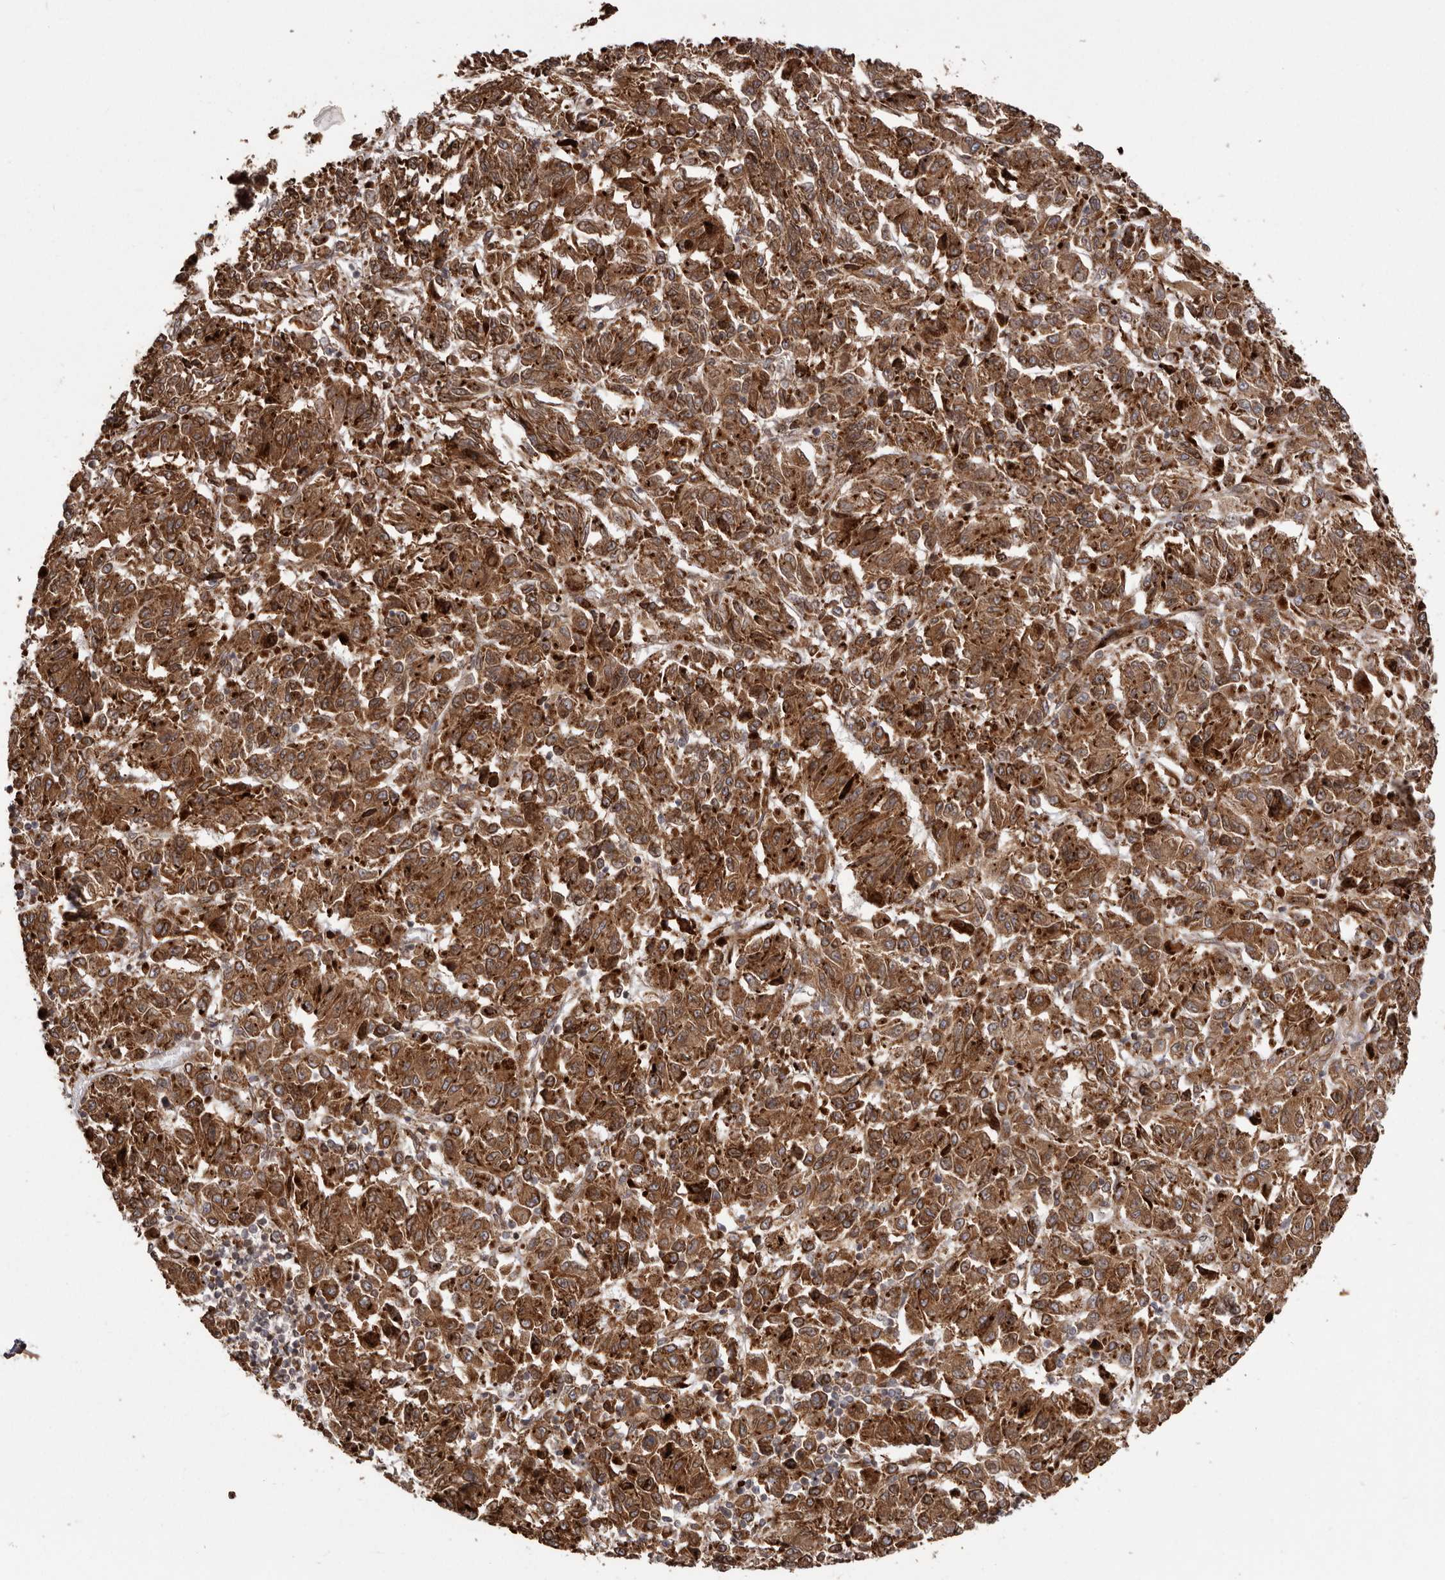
{"staining": {"intensity": "strong", "quantity": ">75%", "location": "cytoplasmic/membranous"}, "tissue": "melanoma", "cell_type": "Tumor cells", "image_type": "cancer", "snomed": [{"axis": "morphology", "description": "Malignant melanoma, Metastatic site"}, {"axis": "topography", "description": "Lung"}], "caption": "Malignant melanoma (metastatic site) tissue exhibits strong cytoplasmic/membranous staining in approximately >75% of tumor cells, visualized by immunohistochemistry. The protein of interest is shown in brown color, while the nuclei are stained blue.", "gene": "NUP43", "patient": {"sex": "male", "age": 64}}